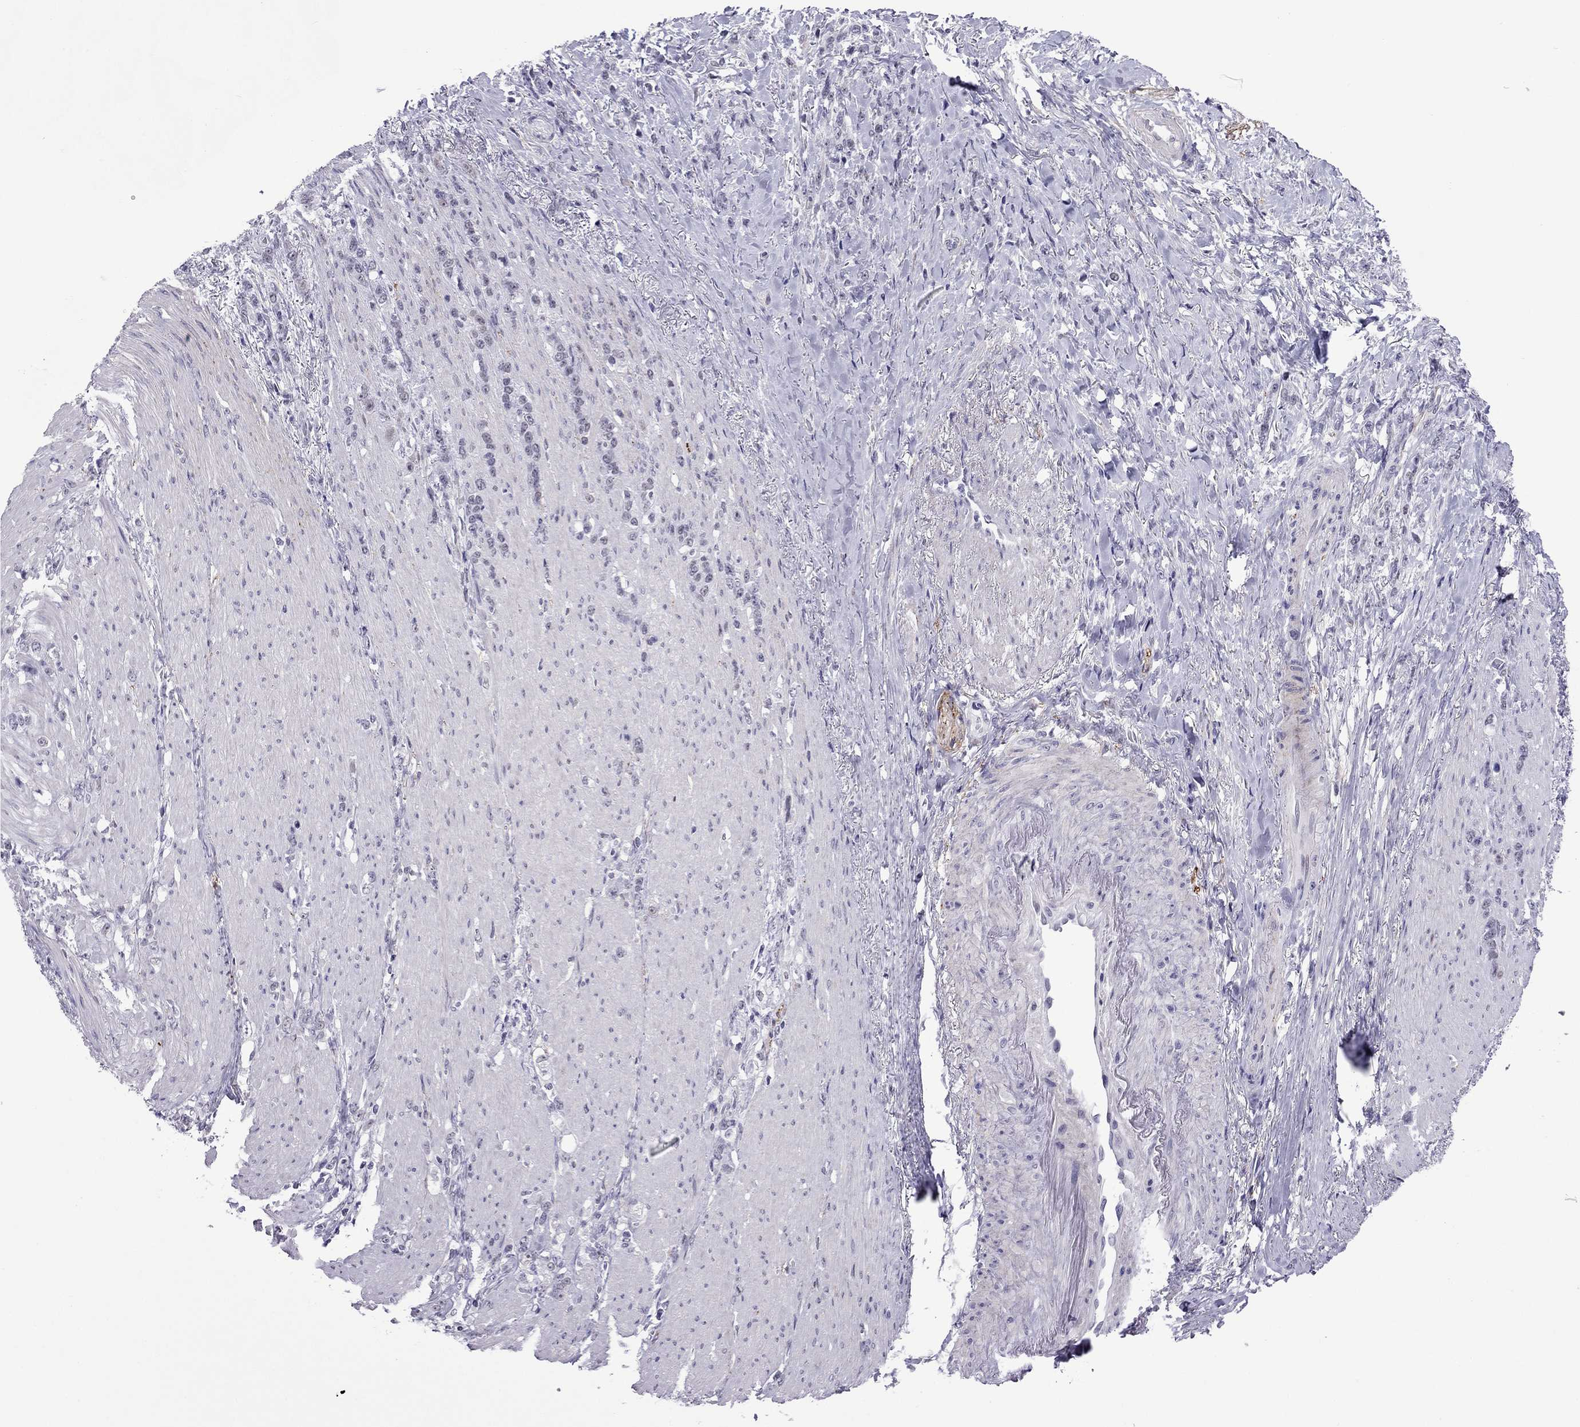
{"staining": {"intensity": "negative", "quantity": "none", "location": "none"}, "tissue": "stomach cancer", "cell_type": "Tumor cells", "image_type": "cancer", "snomed": [{"axis": "morphology", "description": "Adenocarcinoma, NOS"}, {"axis": "topography", "description": "Stomach, lower"}], "caption": "Protein analysis of stomach cancer (adenocarcinoma) shows no significant expression in tumor cells.", "gene": "ZNF646", "patient": {"sex": "male", "age": 88}}